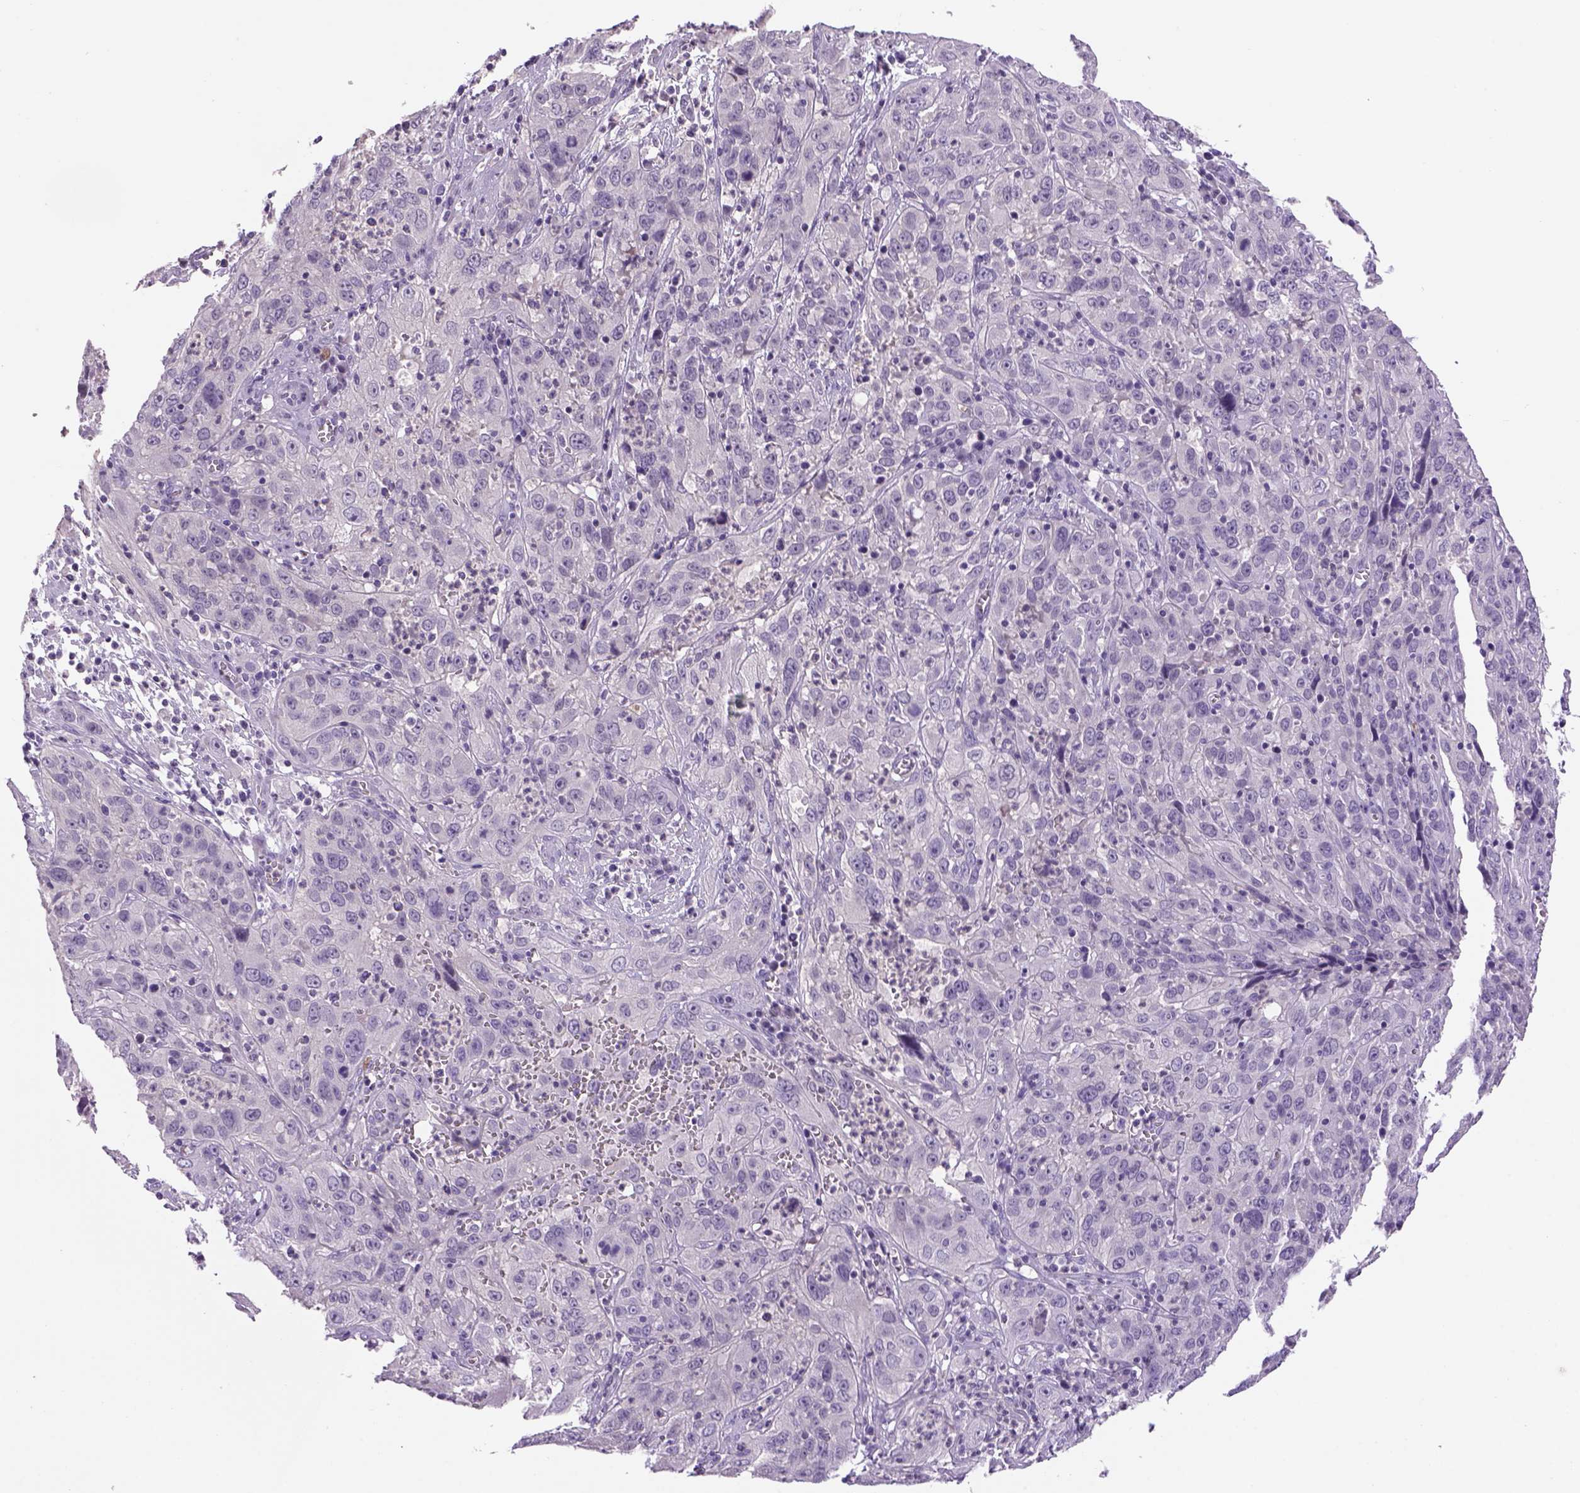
{"staining": {"intensity": "negative", "quantity": "none", "location": "none"}, "tissue": "cervical cancer", "cell_type": "Tumor cells", "image_type": "cancer", "snomed": [{"axis": "morphology", "description": "Squamous cell carcinoma, NOS"}, {"axis": "topography", "description": "Cervix"}], "caption": "This is a histopathology image of immunohistochemistry staining of cervical cancer, which shows no staining in tumor cells. Nuclei are stained in blue.", "gene": "DBH", "patient": {"sex": "female", "age": 32}}